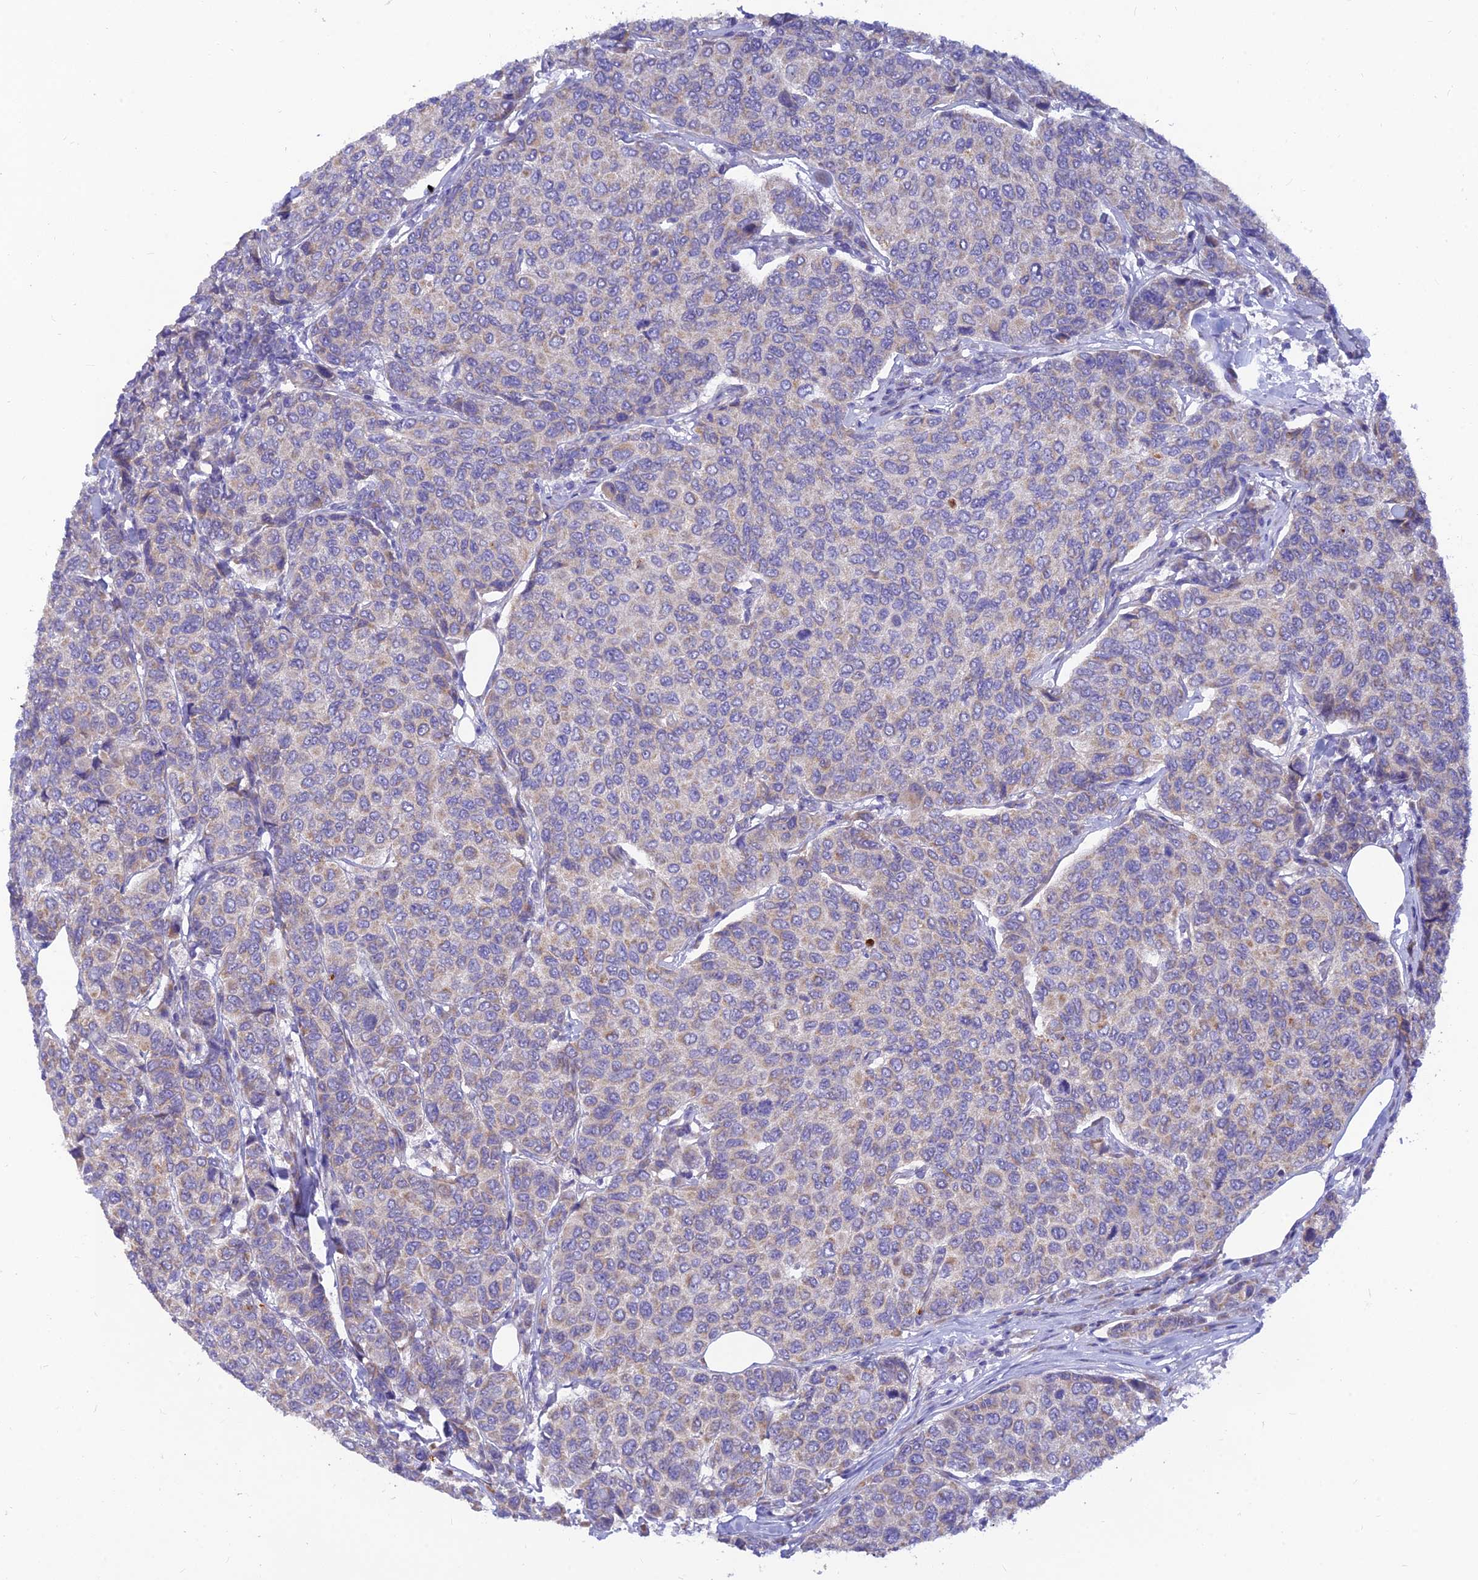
{"staining": {"intensity": "weak", "quantity": "<25%", "location": "cytoplasmic/membranous"}, "tissue": "breast cancer", "cell_type": "Tumor cells", "image_type": "cancer", "snomed": [{"axis": "morphology", "description": "Duct carcinoma"}, {"axis": "topography", "description": "Breast"}], "caption": "The IHC micrograph has no significant staining in tumor cells of breast cancer tissue. (DAB IHC visualized using brightfield microscopy, high magnification).", "gene": "TMEM30B", "patient": {"sex": "female", "age": 55}}